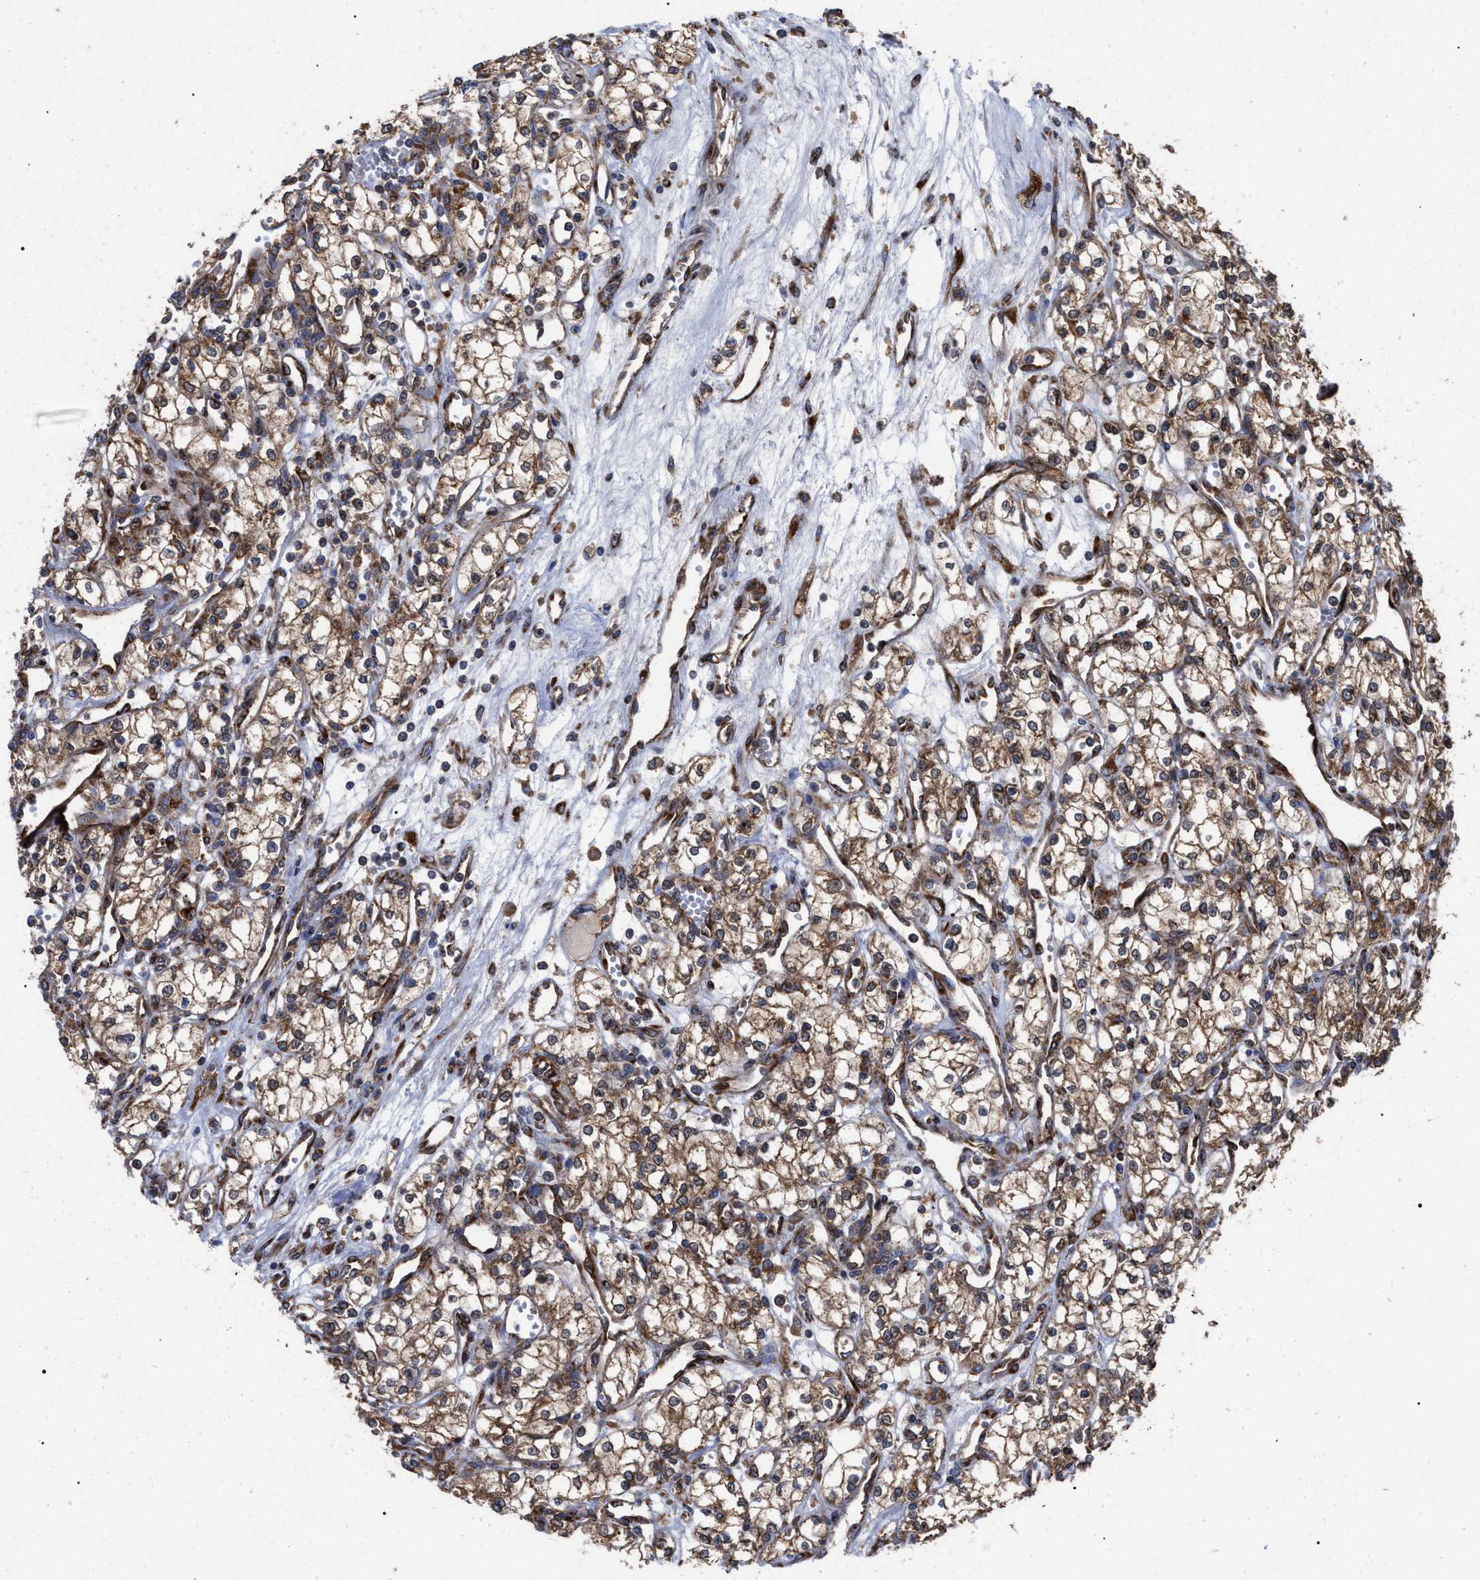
{"staining": {"intensity": "moderate", "quantity": ">75%", "location": "cytoplasmic/membranous"}, "tissue": "renal cancer", "cell_type": "Tumor cells", "image_type": "cancer", "snomed": [{"axis": "morphology", "description": "Adenocarcinoma, NOS"}, {"axis": "topography", "description": "Kidney"}], "caption": "Human renal cancer (adenocarcinoma) stained with a protein marker shows moderate staining in tumor cells.", "gene": "FAM120A", "patient": {"sex": "male", "age": 59}}